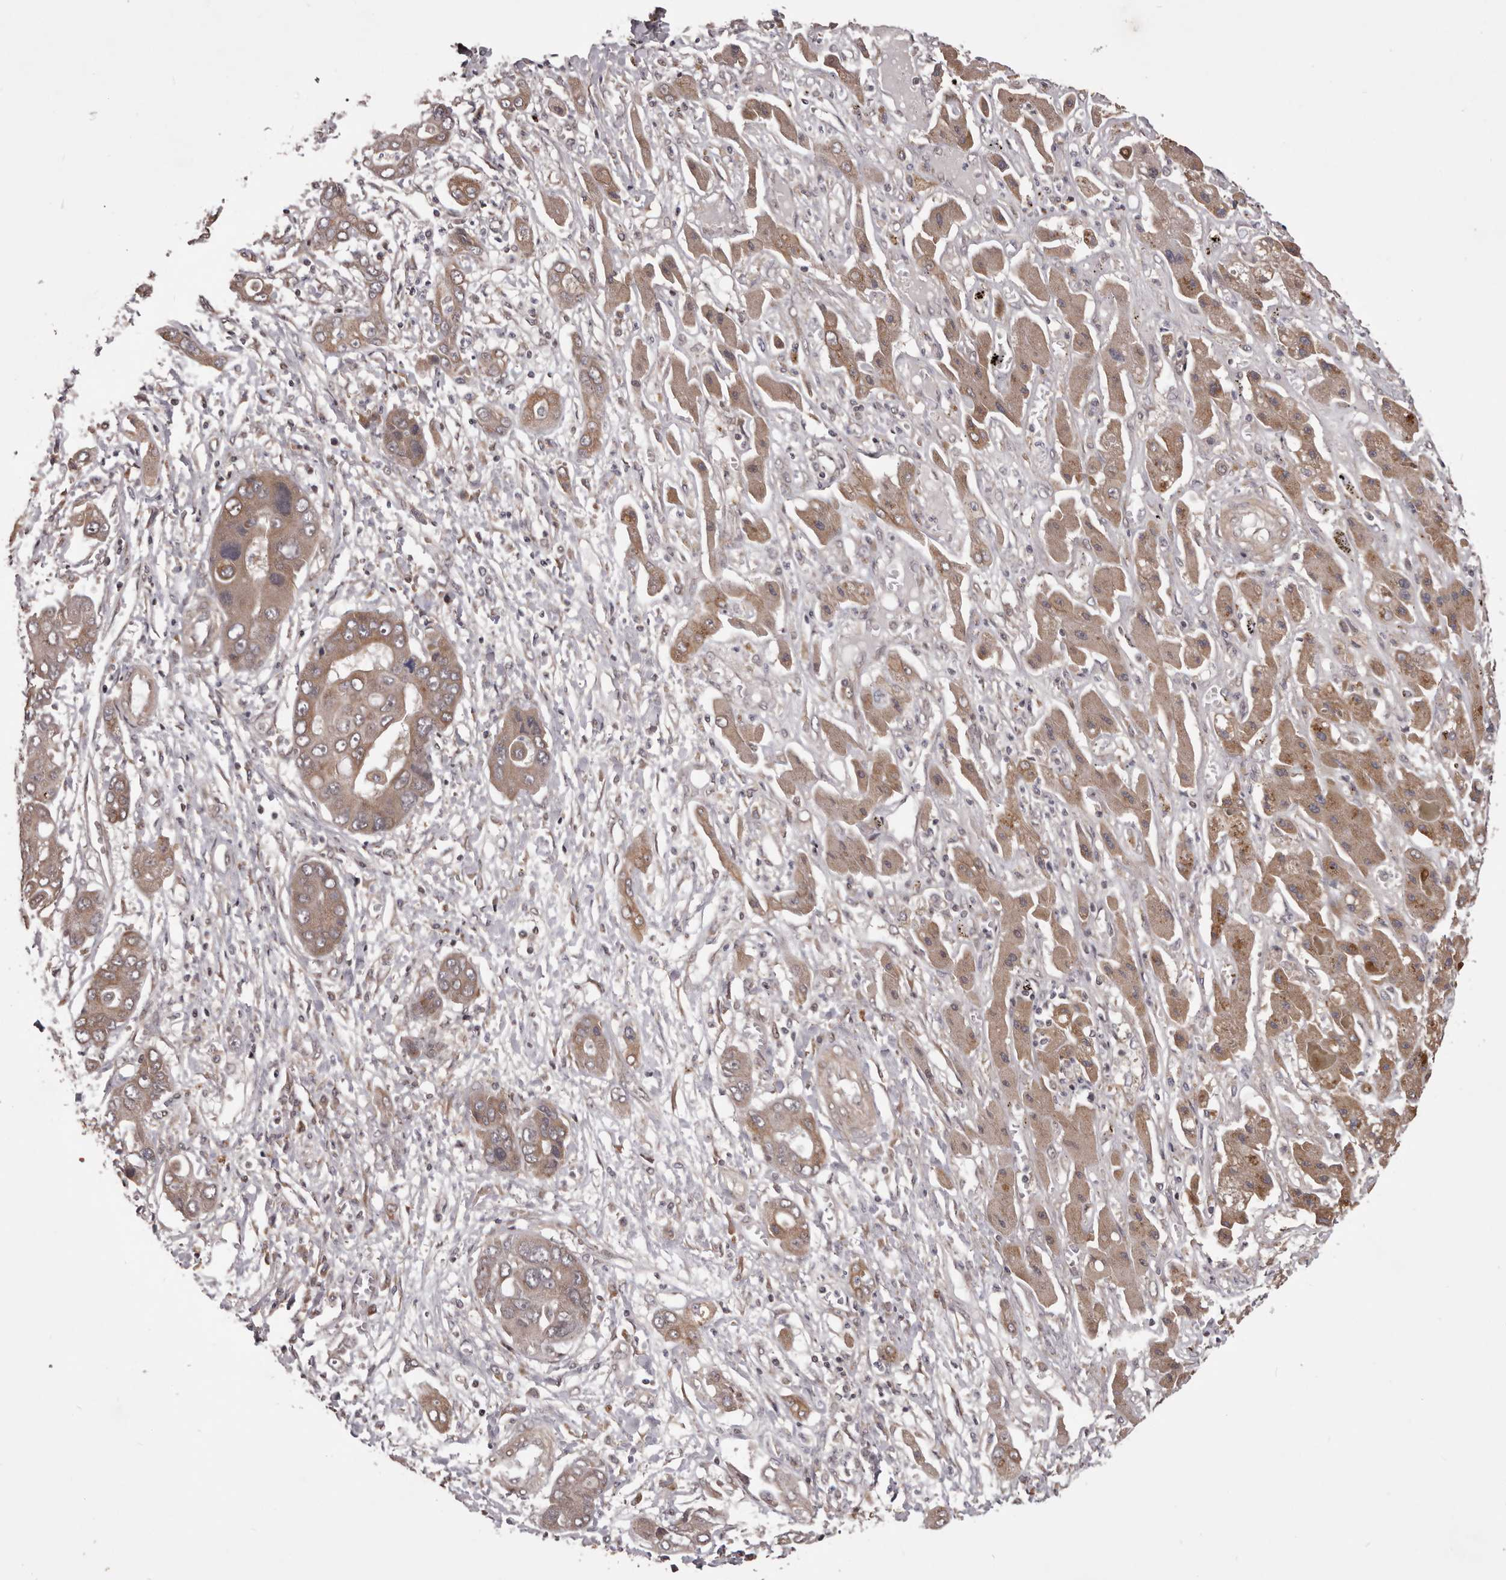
{"staining": {"intensity": "moderate", "quantity": ">75%", "location": "cytoplasmic/membranous"}, "tissue": "liver cancer", "cell_type": "Tumor cells", "image_type": "cancer", "snomed": [{"axis": "morphology", "description": "Cholangiocarcinoma"}, {"axis": "topography", "description": "Liver"}], "caption": "Immunohistochemistry of cholangiocarcinoma (liver) displays medium levels of moderate cytoplasmic/membranous expression in approximately >75% of tumor cells.", "gene": "CELF3", "patient": {"sex": "male", "age": 67}}